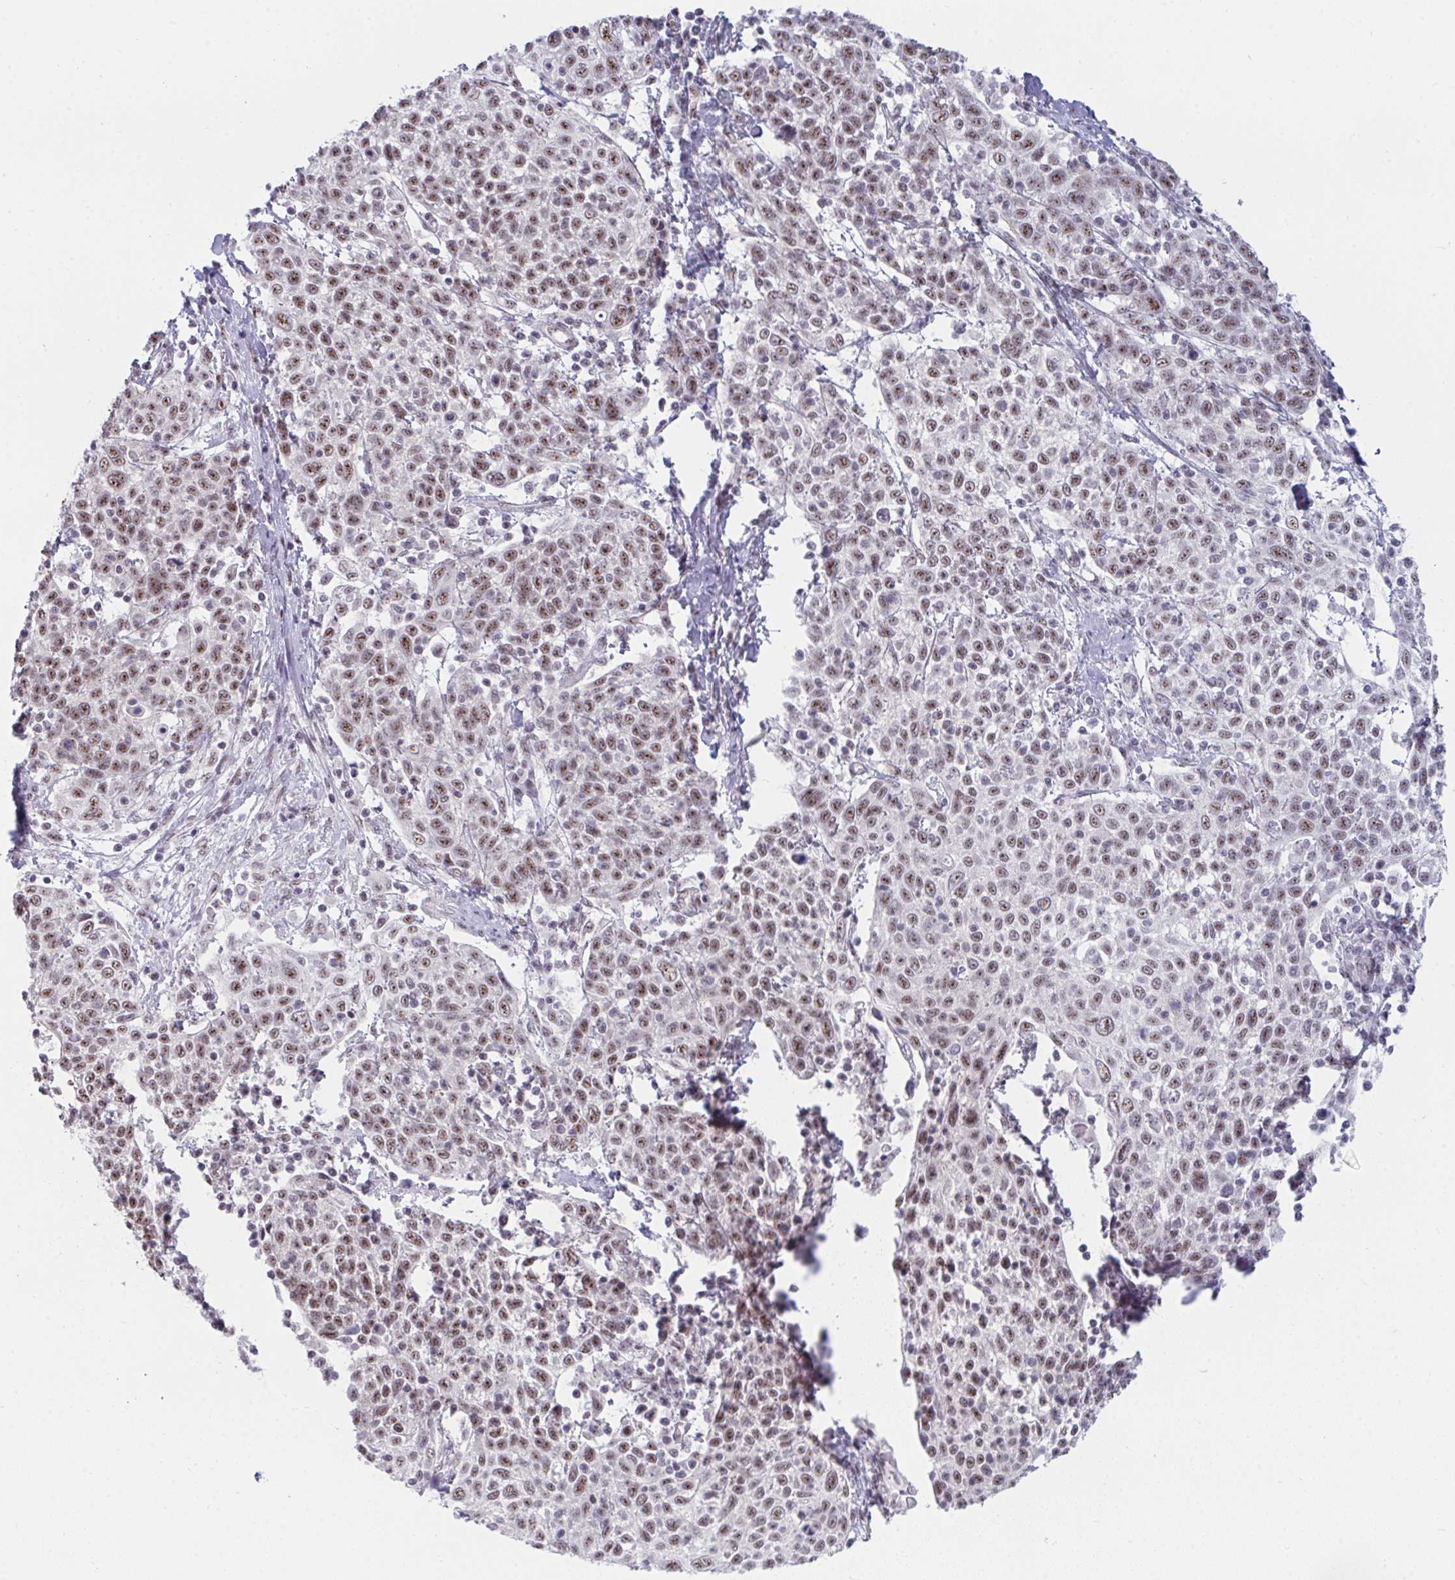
{"staining": {"intensity": "moderate", "quantity": "25%-75%", "location": "nuclear"}, "tissue": "cervical cancer", "cell_type": "Tumor cells", "image_type": "cancer", "snomed": [{"axis": "morphology", "description": "Squamous cell carcinoma, NOS"}, {"axis": "topography", "description": "Cervix"}], "caption": "A brown stain shows moderate nuclear expression of a protein in human cervical cancer tumor cells.", "gene": "PRR14", "patient": {"sex": "female", "age": 61}}